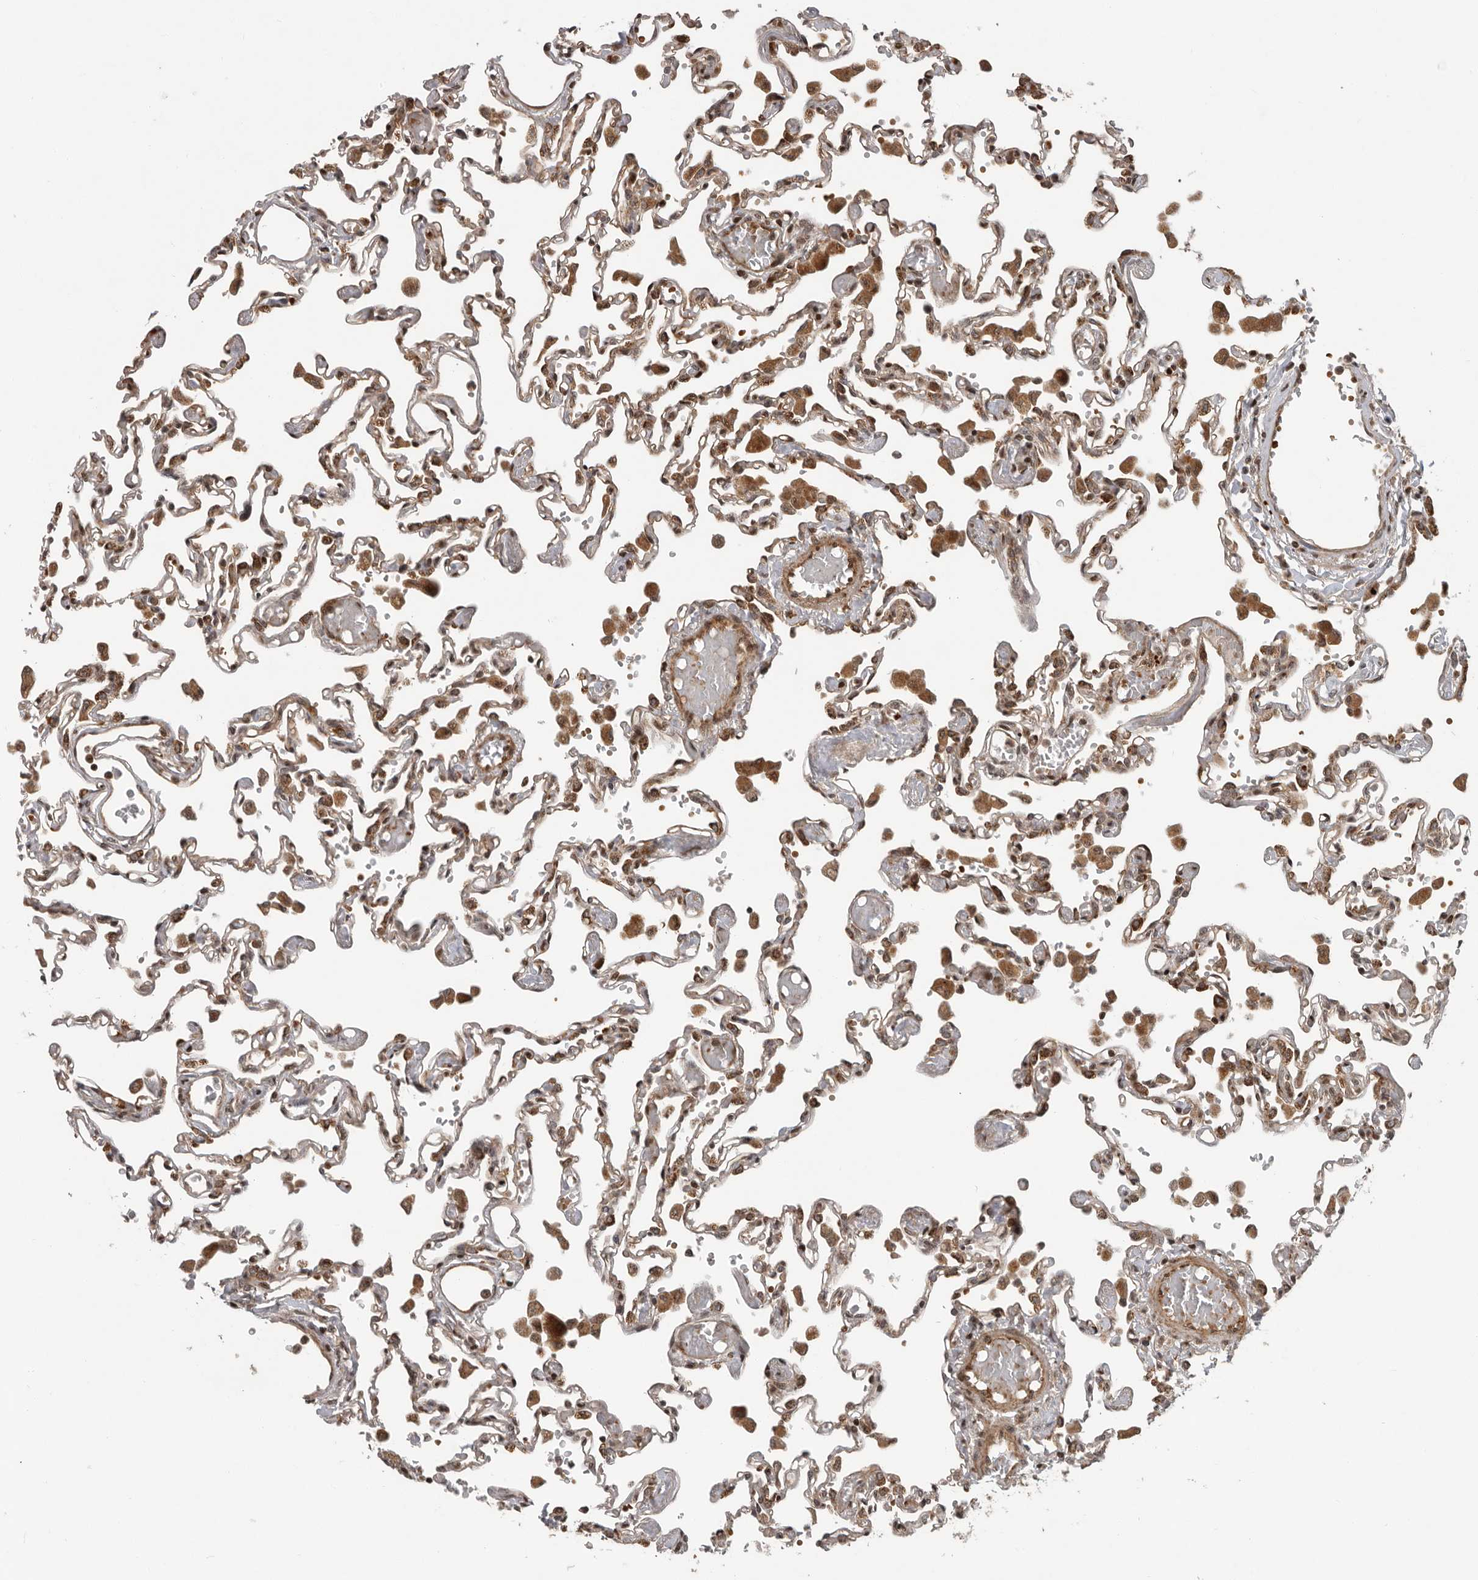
{"staining": {"intensity": "weak", "quantity": "25%-75%", "location": "cytoplasmic/membranous,nuclear"}, "tissue": "lung", "cell_type": "Alveolar cells", "image_type": "normal", "snomed": [{"axis": "morphology", "description": "Normal tissue, NOS"}, {"axis": "topography", "description": "Bronchus"}, {"axis": "topography", "description": "Lung"}], "caption": "About 25%-75% of alveolar cells in benign human lung exhibit weak cytoplasmic/membranous,nuclear protein staining as visualized by brown immunohistochemical staining.", "gene": "RABIF", "patient": {"sex": "female", "age": 49}}